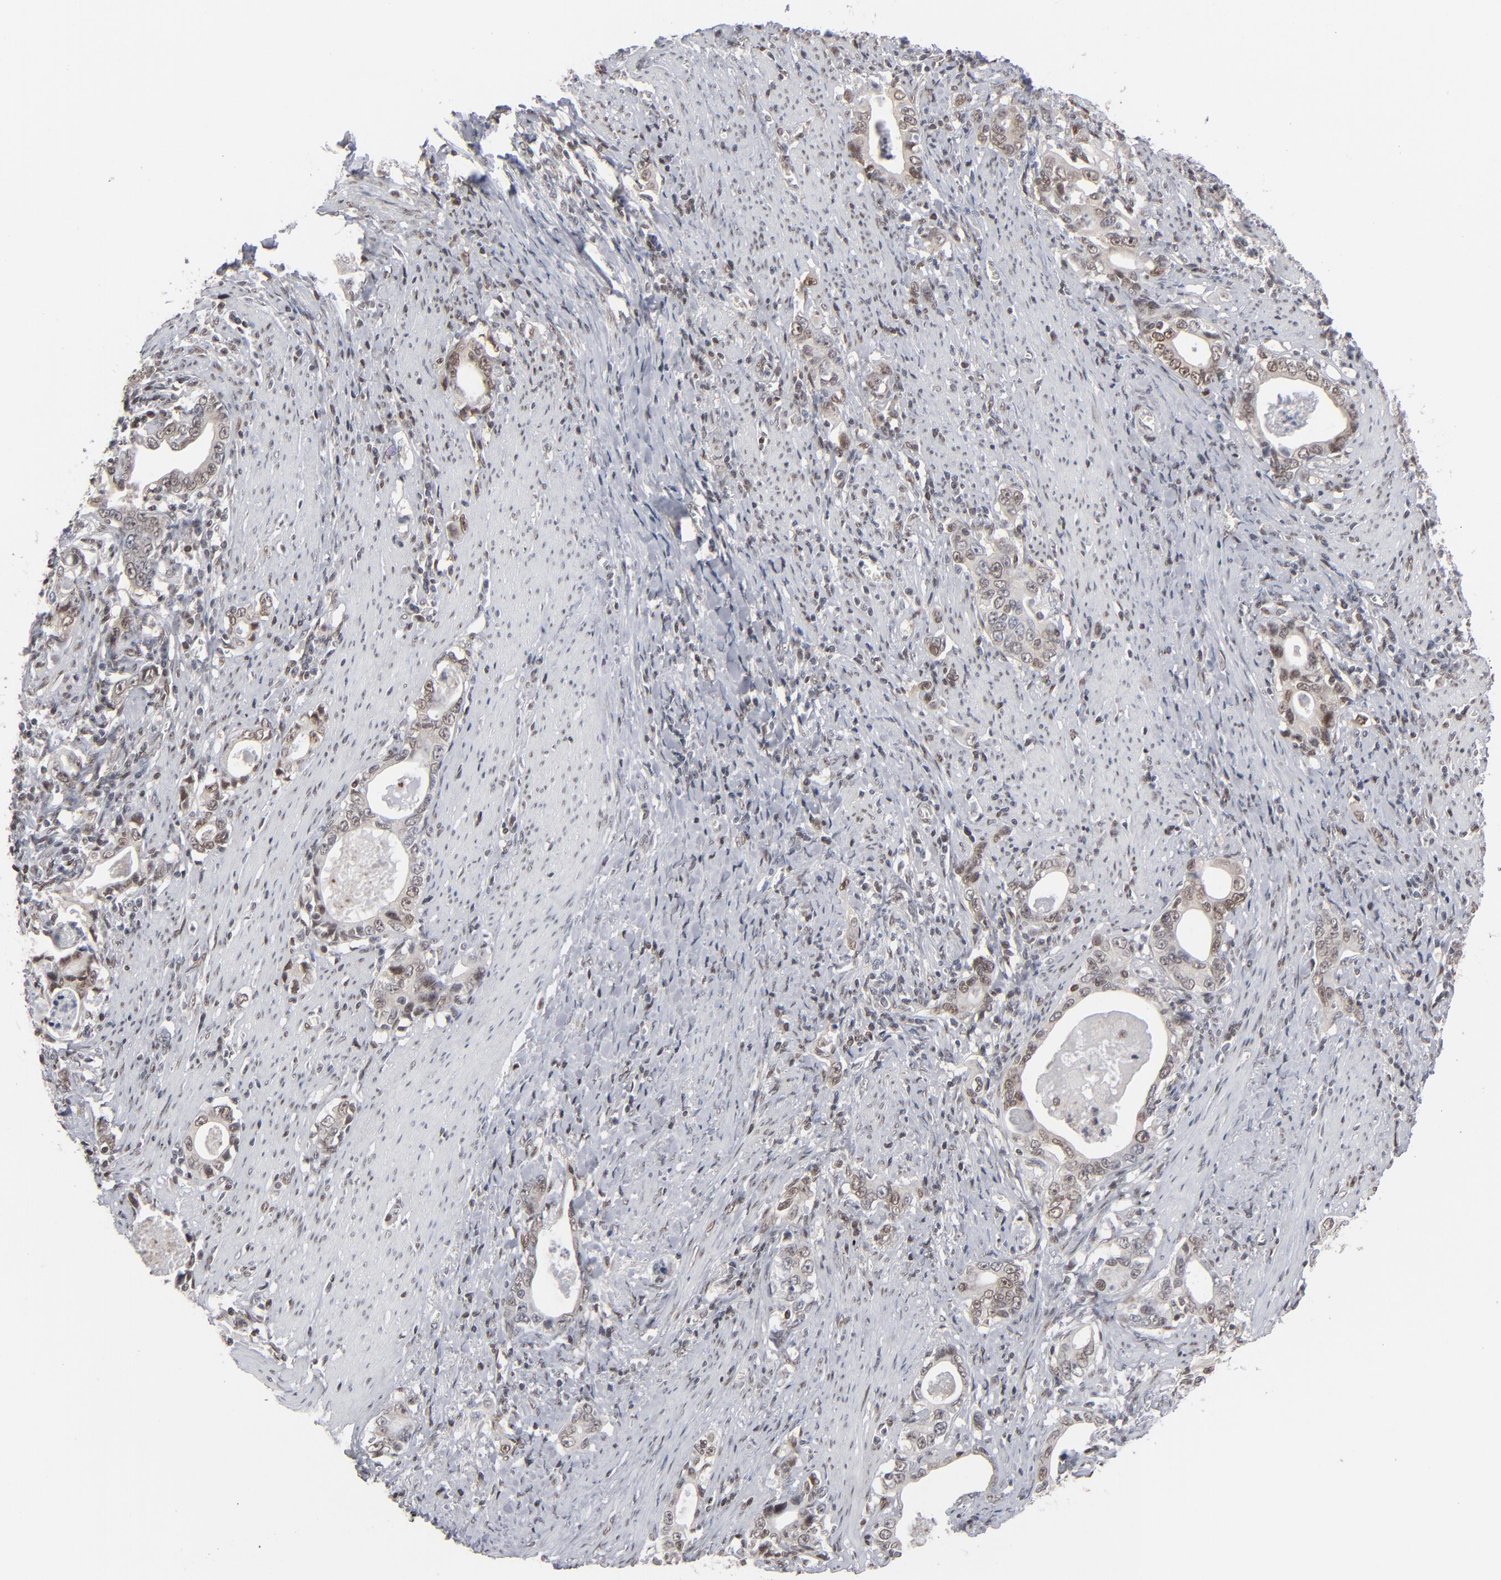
{"staining": {"intensity": "weak", "quantity": ">75%", "location": "cytoplasmic/membranous,nuclear"}, "tissue": "stomach cancer", "cell_type": "Tumor cells", "image_type": "cancer", "snomed": [{"axis": "morphology", "description": "Adenocarcinoma, NOS"}, {"axis": "topography", "description": "Stomach, lower"}], "caption": "This is an image of immunohistochemistry (IHC) staining of stomach cancer, which shows weak expression in the cytoplasmic/membranous and nuclear of tumor cells.", "gene": "IRF9", "patient": {"sex": "female", "age": 72}}